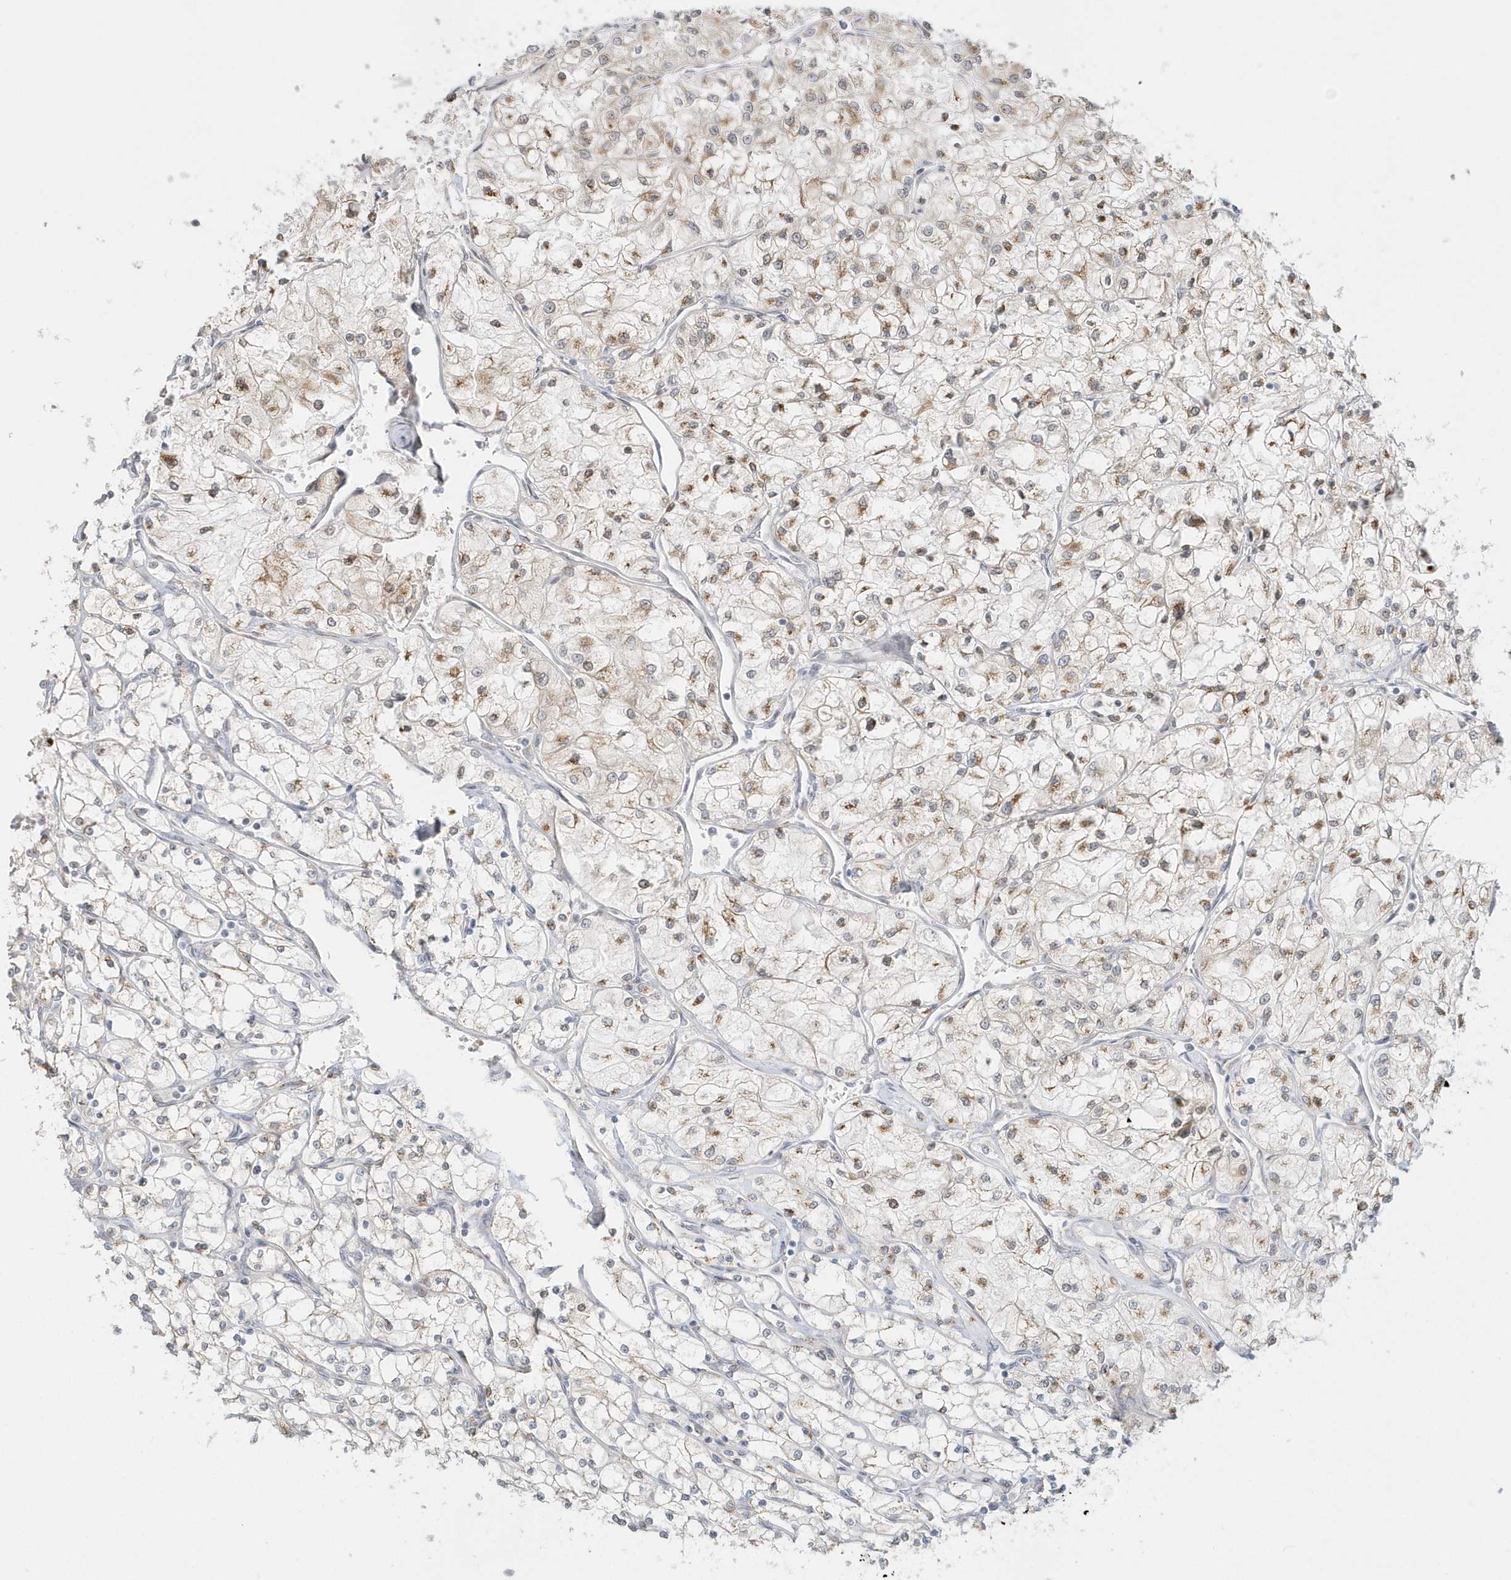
{"staining": {"intensity": "weak", "quantity": "25%-75%", "location": "cytoplasmic/membranous"}, "tissue": "renal cancer", "cell_type": "Tumor cells", "image_type": "cancer", "snomed": [{"axis": "morphology", "description": "Adenocarcinoma, NOS"}, {"axis": "topography", "description": "Kidney"}], "caption": "Immunohistochemical staining of human renal cancer shows low levels of weak cytoplasmic/membranous expression in about 25%-75% of tumor cells.", "gene": "DHFR", "patient": {"sex": "male", "age": 80}}